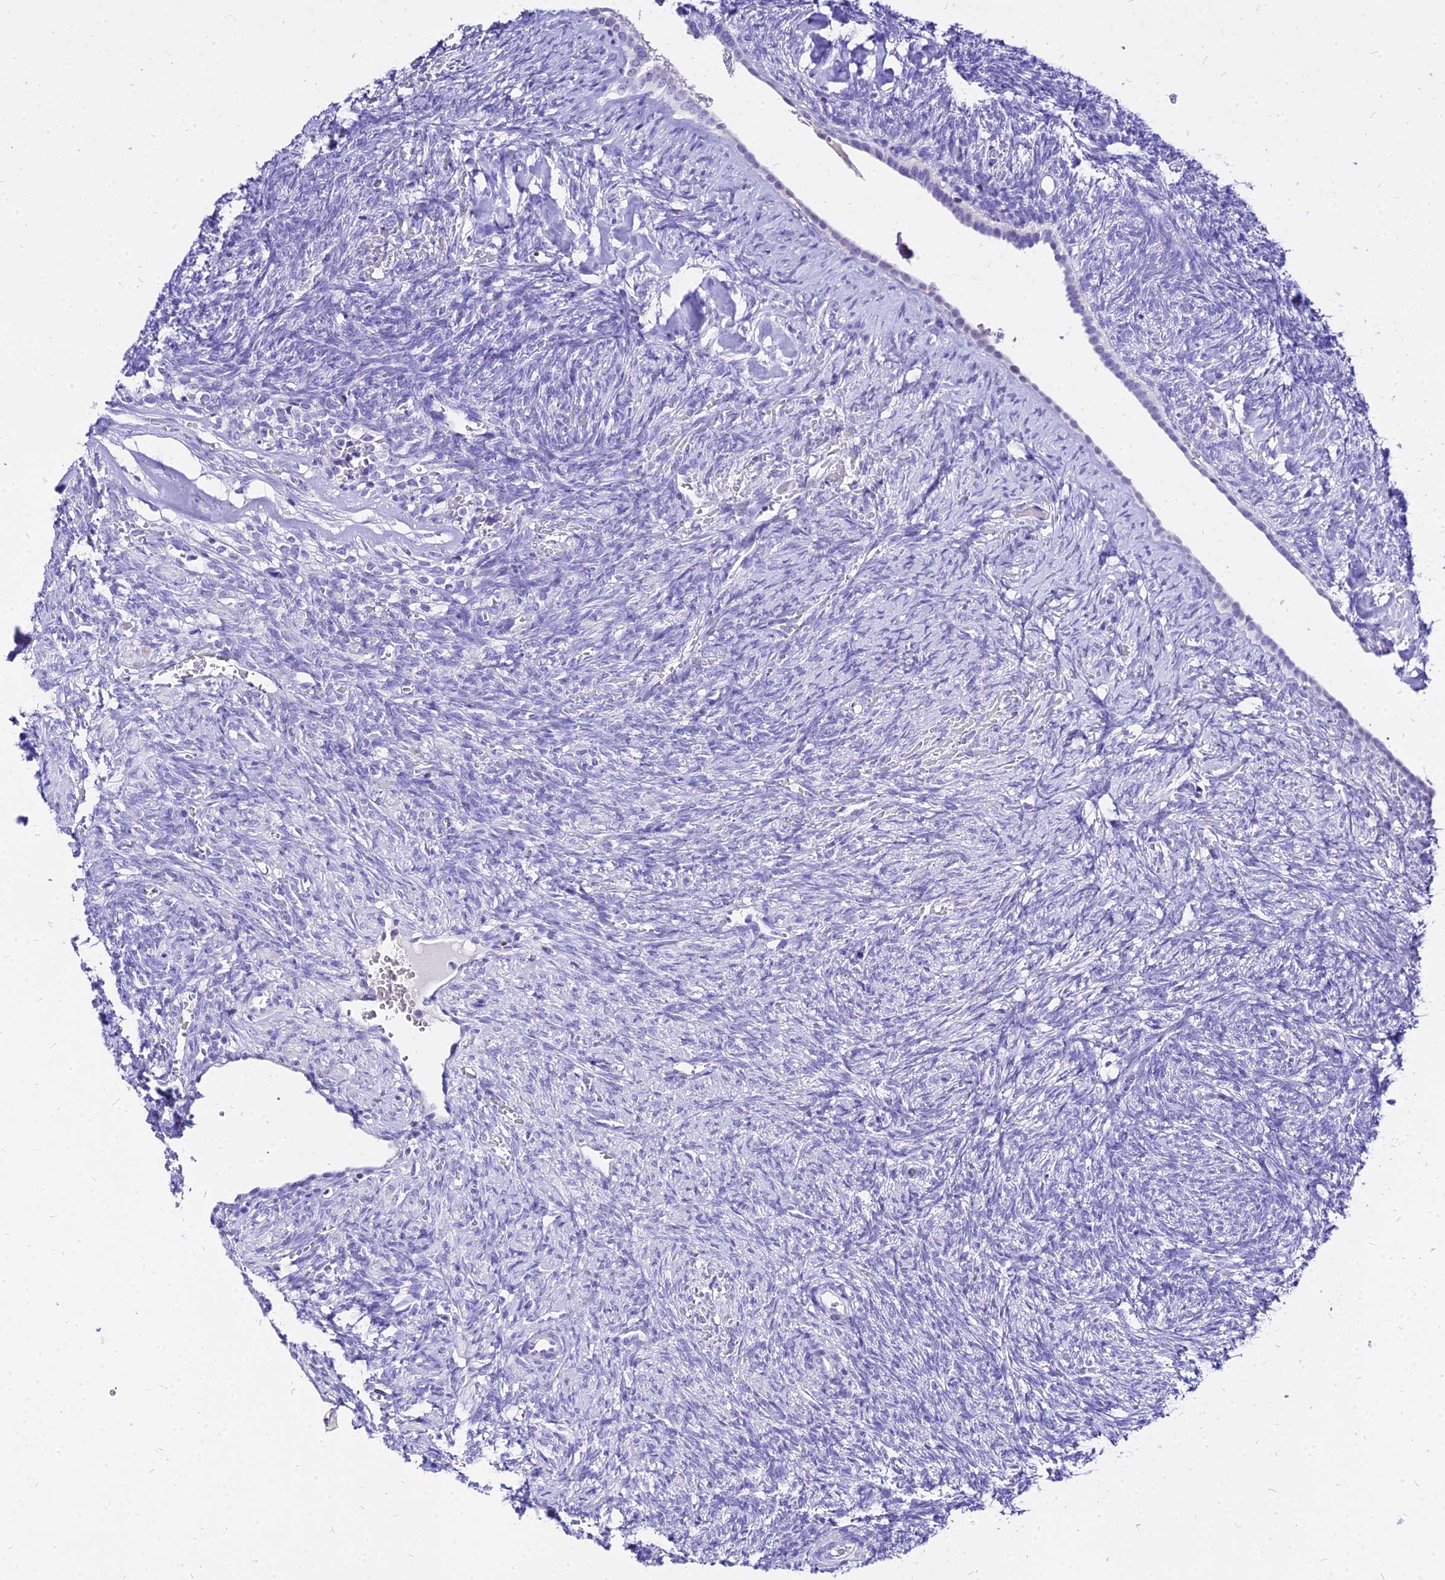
{"staining": {"intensity": "negative", "quantity": "none", "location": "none"}, "tissue": "ovary", "cell_type": "Ovarian stroma cells", "image_type": "normal", "snomed": [{"axis": "morphology", "description": "Normal tissue, NOS"}, {"axis": "topography", "description": "Ovary"}], "caption": "DAB immunohistochemical staining of unremarkable ovary demonstrates no significant positivity in ovarian stroma cells. The staining was performed using DAB to visualize the protein expression in brown, while the nuclei were stained in blue with hematoxylin (Magnification: 20x).", "gene": "CARD18", "patient": {"sex": "female", "age": 41}}